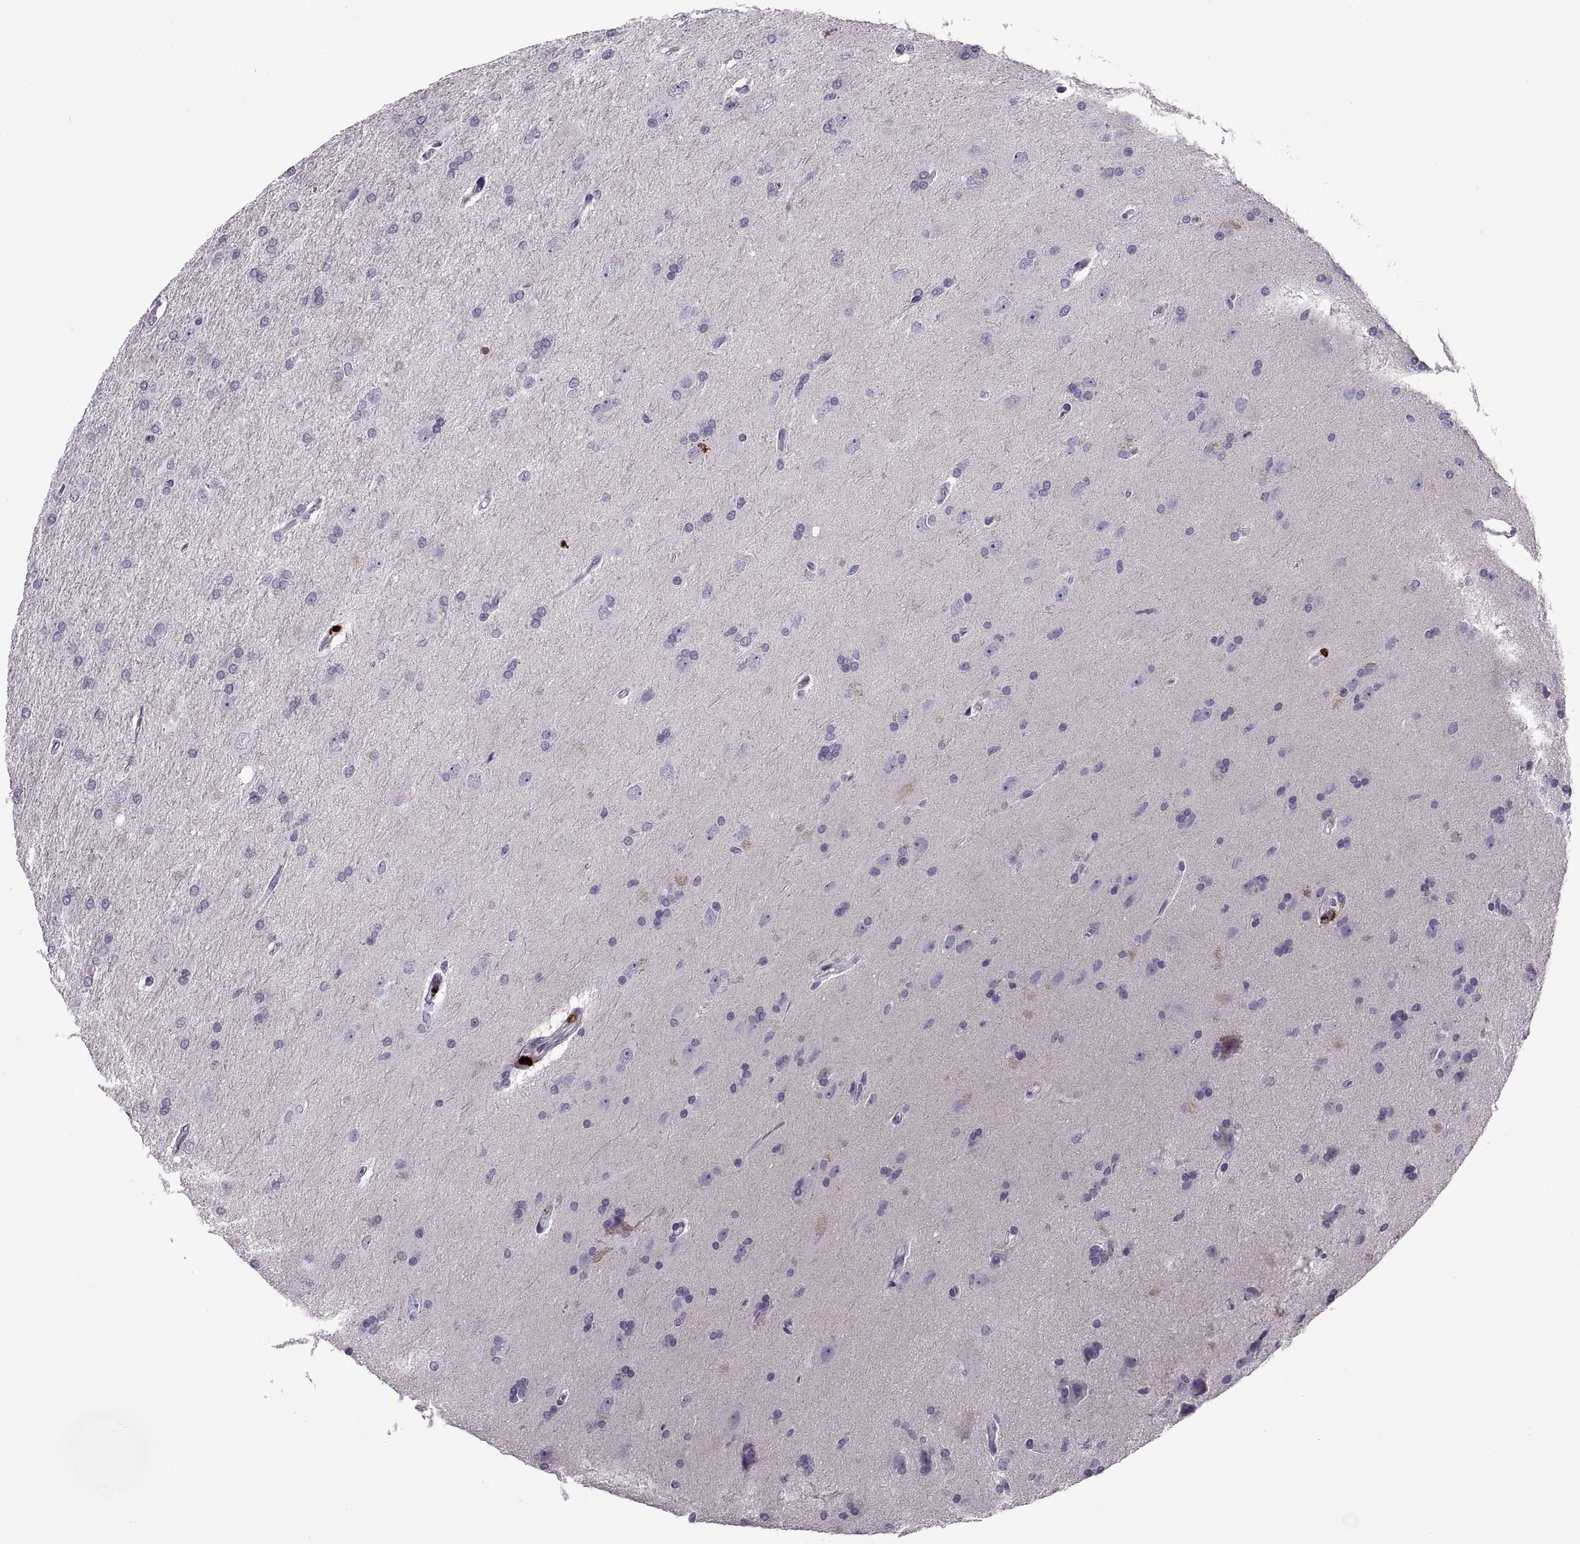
{"staining": {"intensity": "negative", "quantity": "none", "location": "none"}, "tissue": "glioma", "cell_type": "Tumor cells", "image_type": "cancer", "snomed": [{"axis": "morphology", "description": "Glioma, malignant, High grade"}, {"axis": "topography", "description": "Cerebral cortex"}], "caption": "Immunohistochemical staining of glioma shows no significant staining in tumor cells.", "gene": "CALCR", "patient": {"sex": "male", "age": 70}}